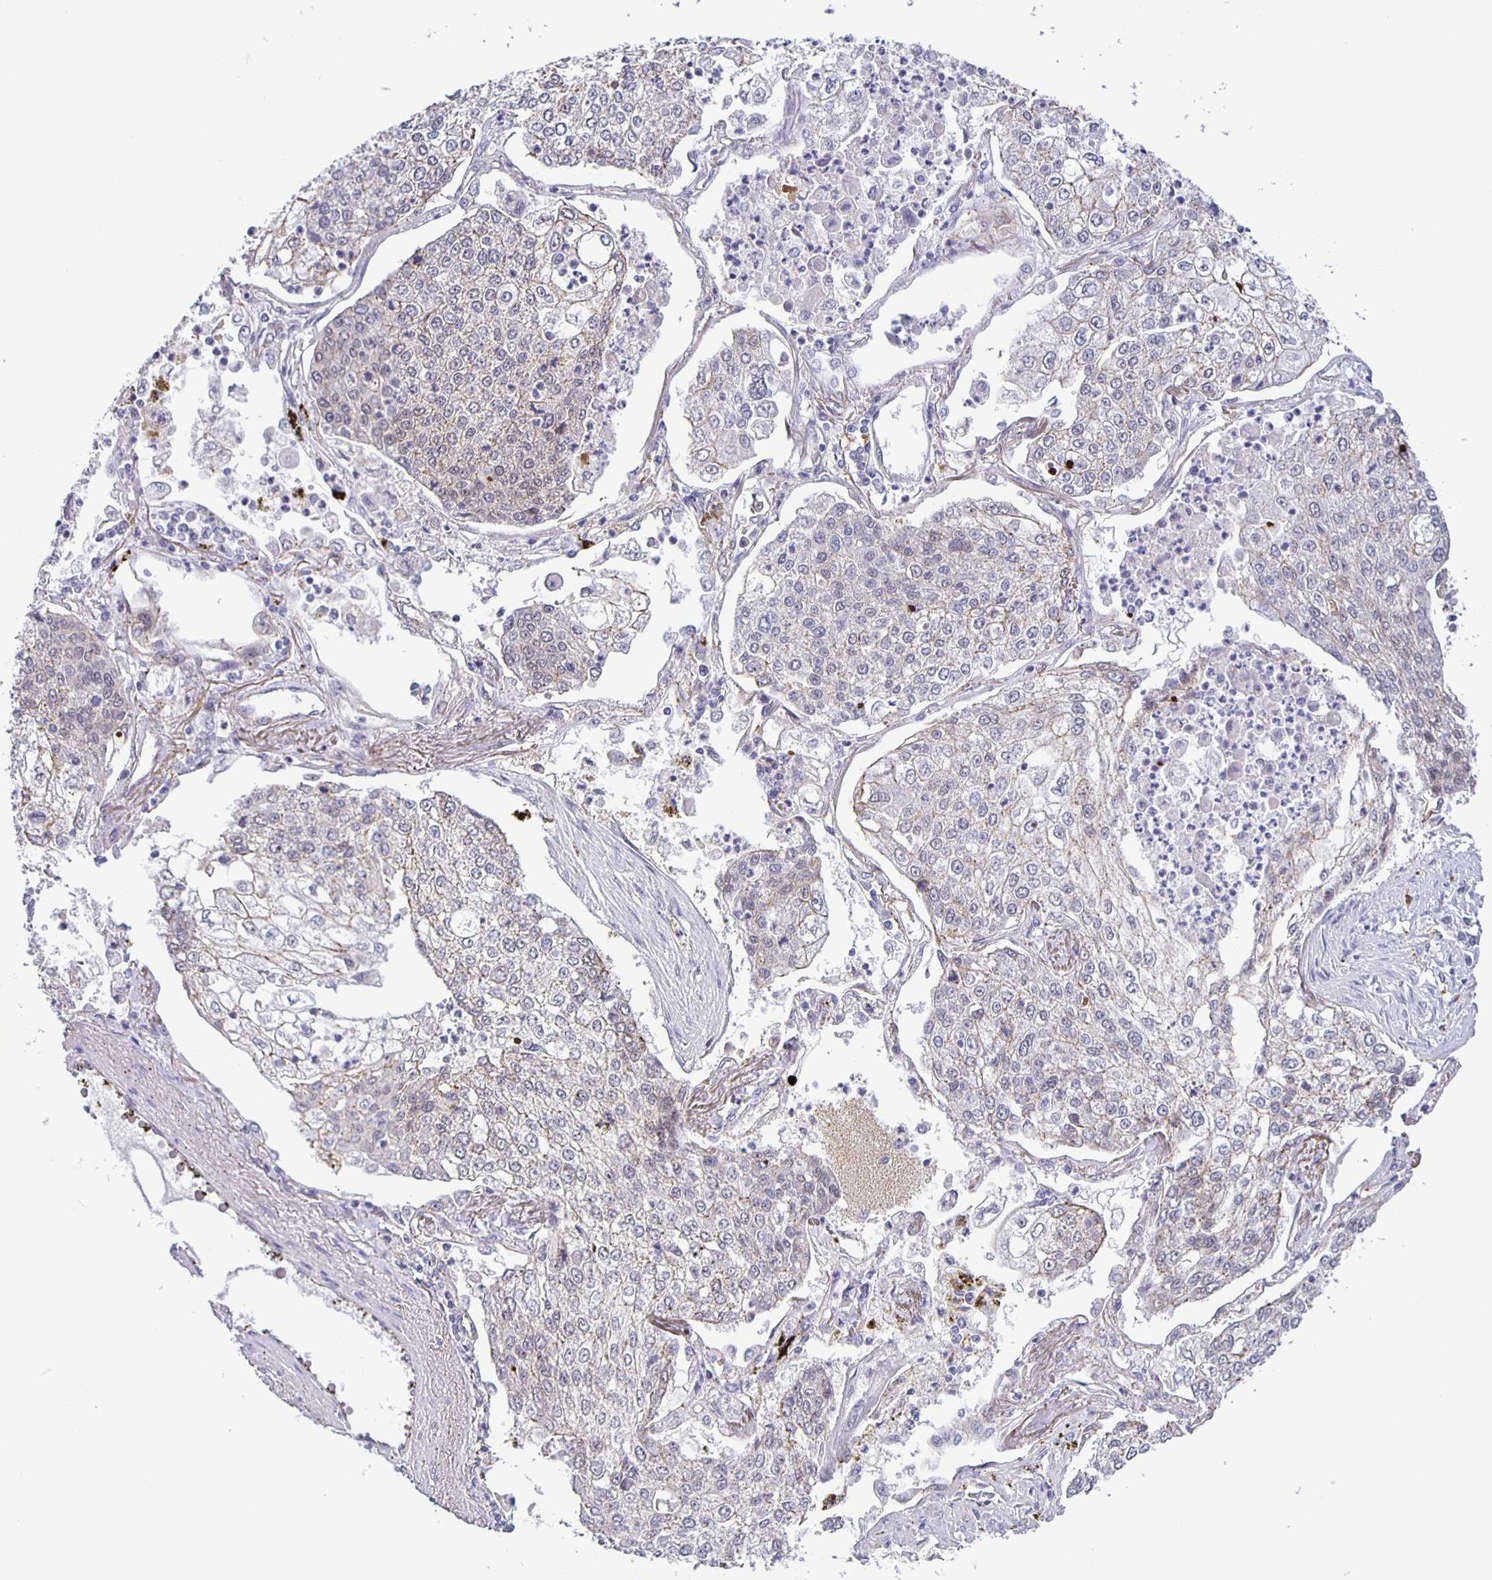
{"staining": {"intensity": "weak", "quantity": "<25%", "location": "cytoplasmic/membranous"}, "tissue": "lung cancer", "cell_type": "Tumor cells", "image_type": "cancer", "snomed": [{"axis": "morphology", "description": "Squamous cell carcinoma, NOS"}, {"axis": "topography", "description": "Lung"}], "caption": "Lung squamous cell carcinoma was stained to show a protein in brown. There is no significant positivity in tumor cells.", "gene": "JMJD4", "patient": {"sex": "male", "age": 74}}